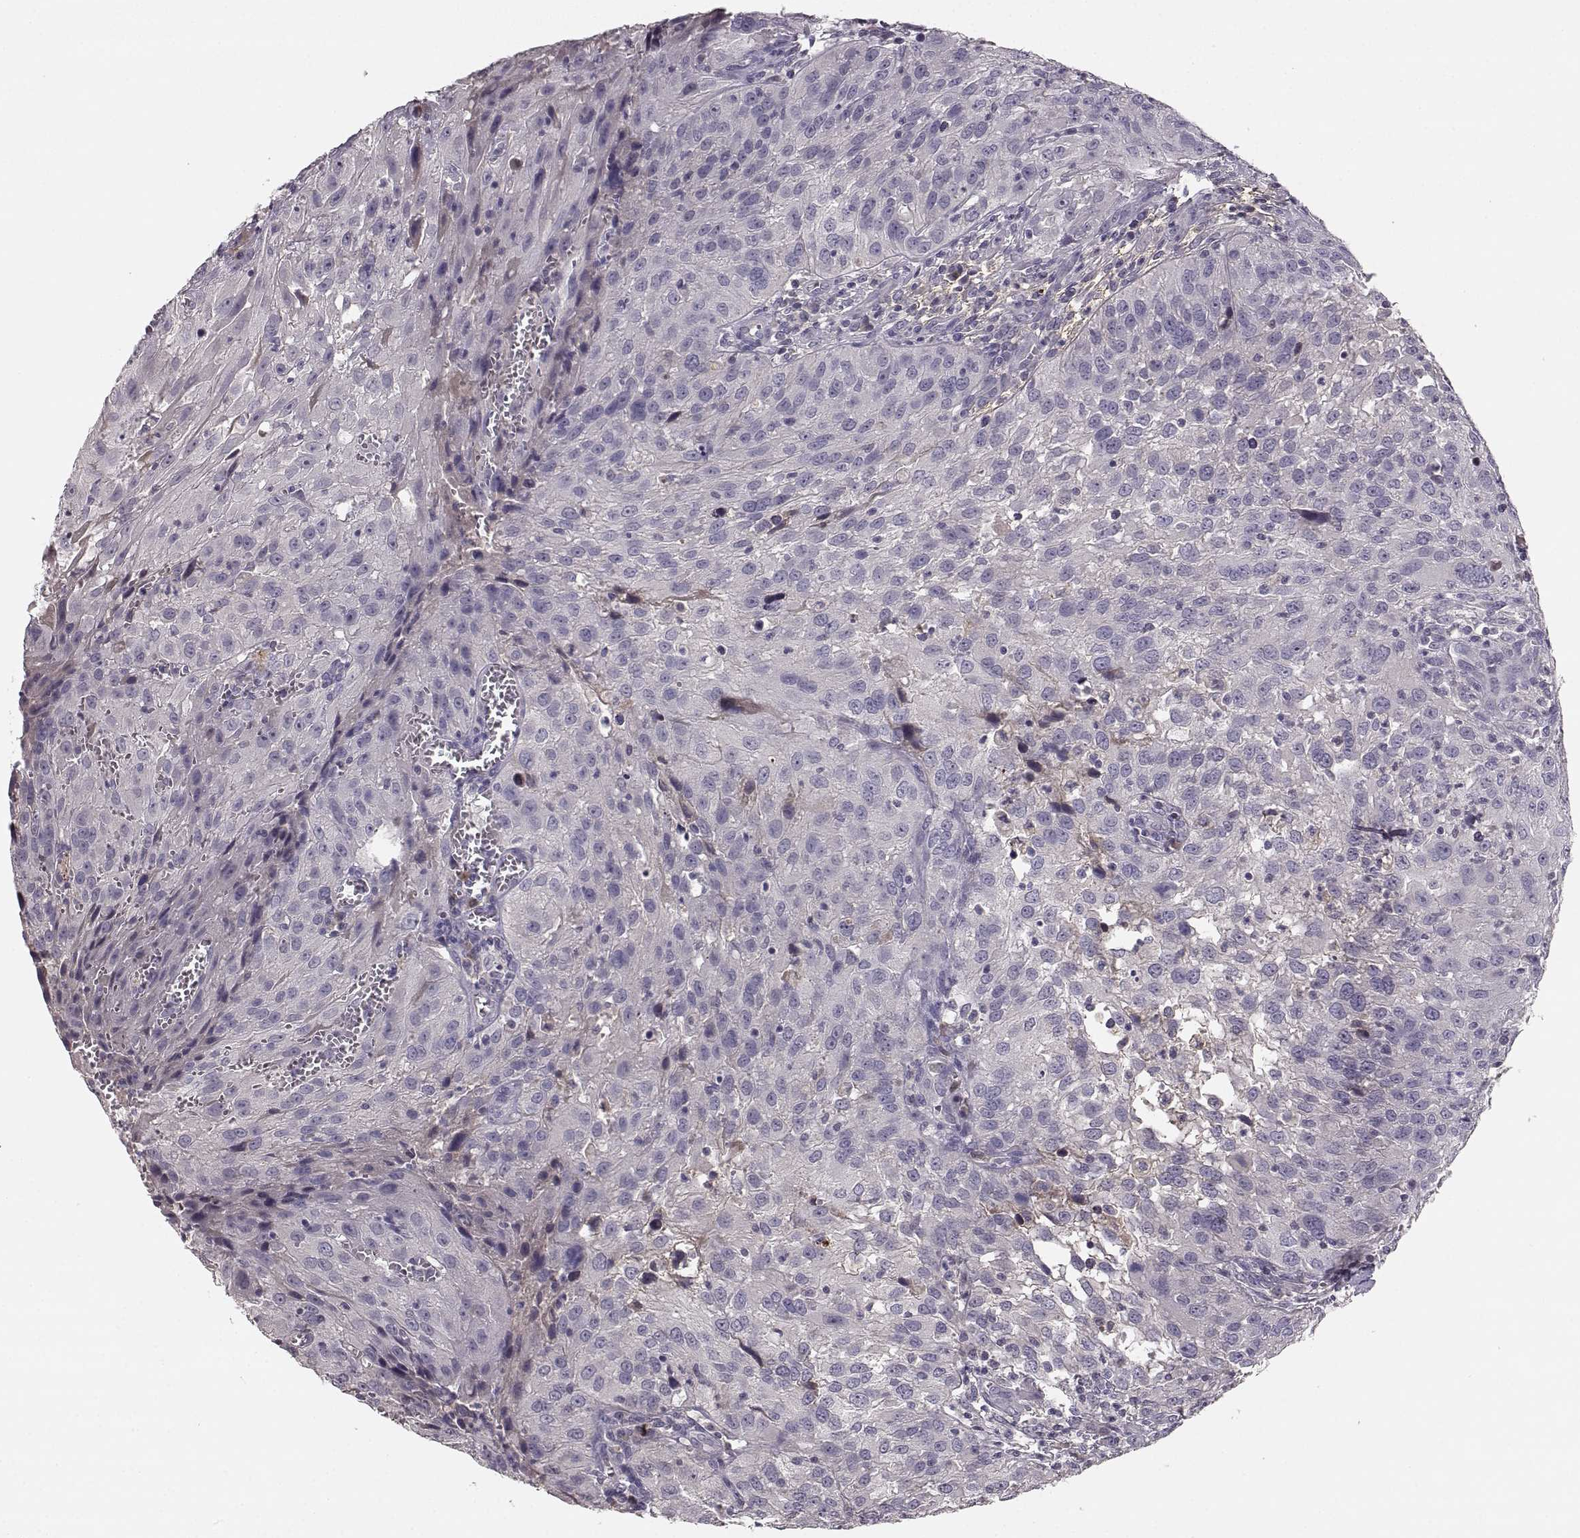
{"staining": {"intensity": "negative", "quantity": "none", "location": "none"}, "tissue": "cervical cancer", "cell_type": "Tumor cells", "image_type": "cancer", "snomed": [{"axis": "morphology", "description": "Squamous cell carcinoma, NOS"}, {"axis": "topography", "description": "Cervix"}], "caption": "Immunohistochemistry (IHC) of squamous cell carcinoma (cervical) shows no positivity in tumor cells. Nuclei are stained in blue.", "gene": "YJEFN3", "patient": {"sex": "female", "age": 32}}